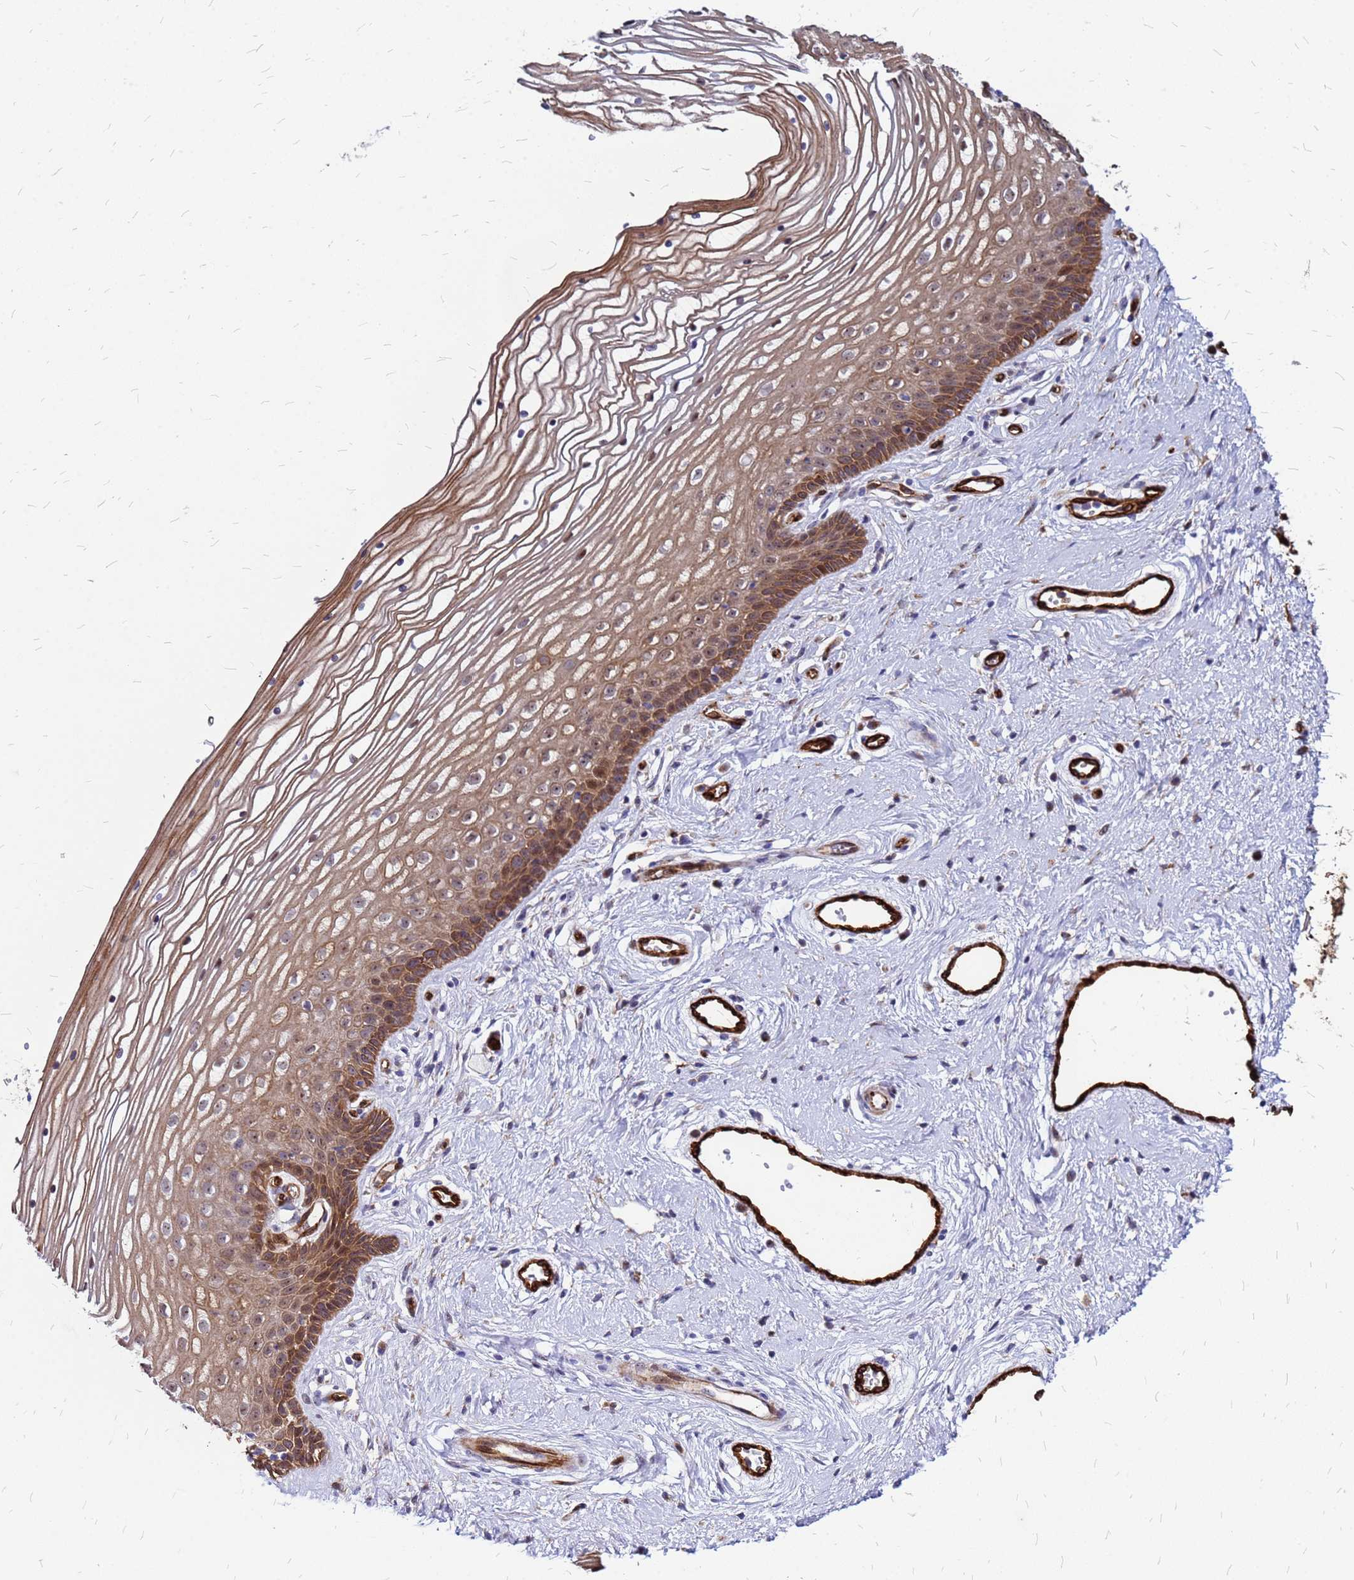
{"staining": {"intensity": "moderate", "quantity": ">75%", "location": "cytoplasmic/membranous,nuclear"}, "tissue": "vagina", "cell_type": "Squamous epithelial cells", "image_type": "normal", "snomed": [{"axis": "morphology", "description": "Normal tissue, NOS"}, {"axis": "topography", "description": "Vagina"}], "caption": "Benign vagina exhibits moderate cytoplasmic/membranous,nuclear positivity in approximately >75% of squamous epithelial cells.", "gene": "NOSTRIN", "patient": {"sex": "female", "age": 46}}